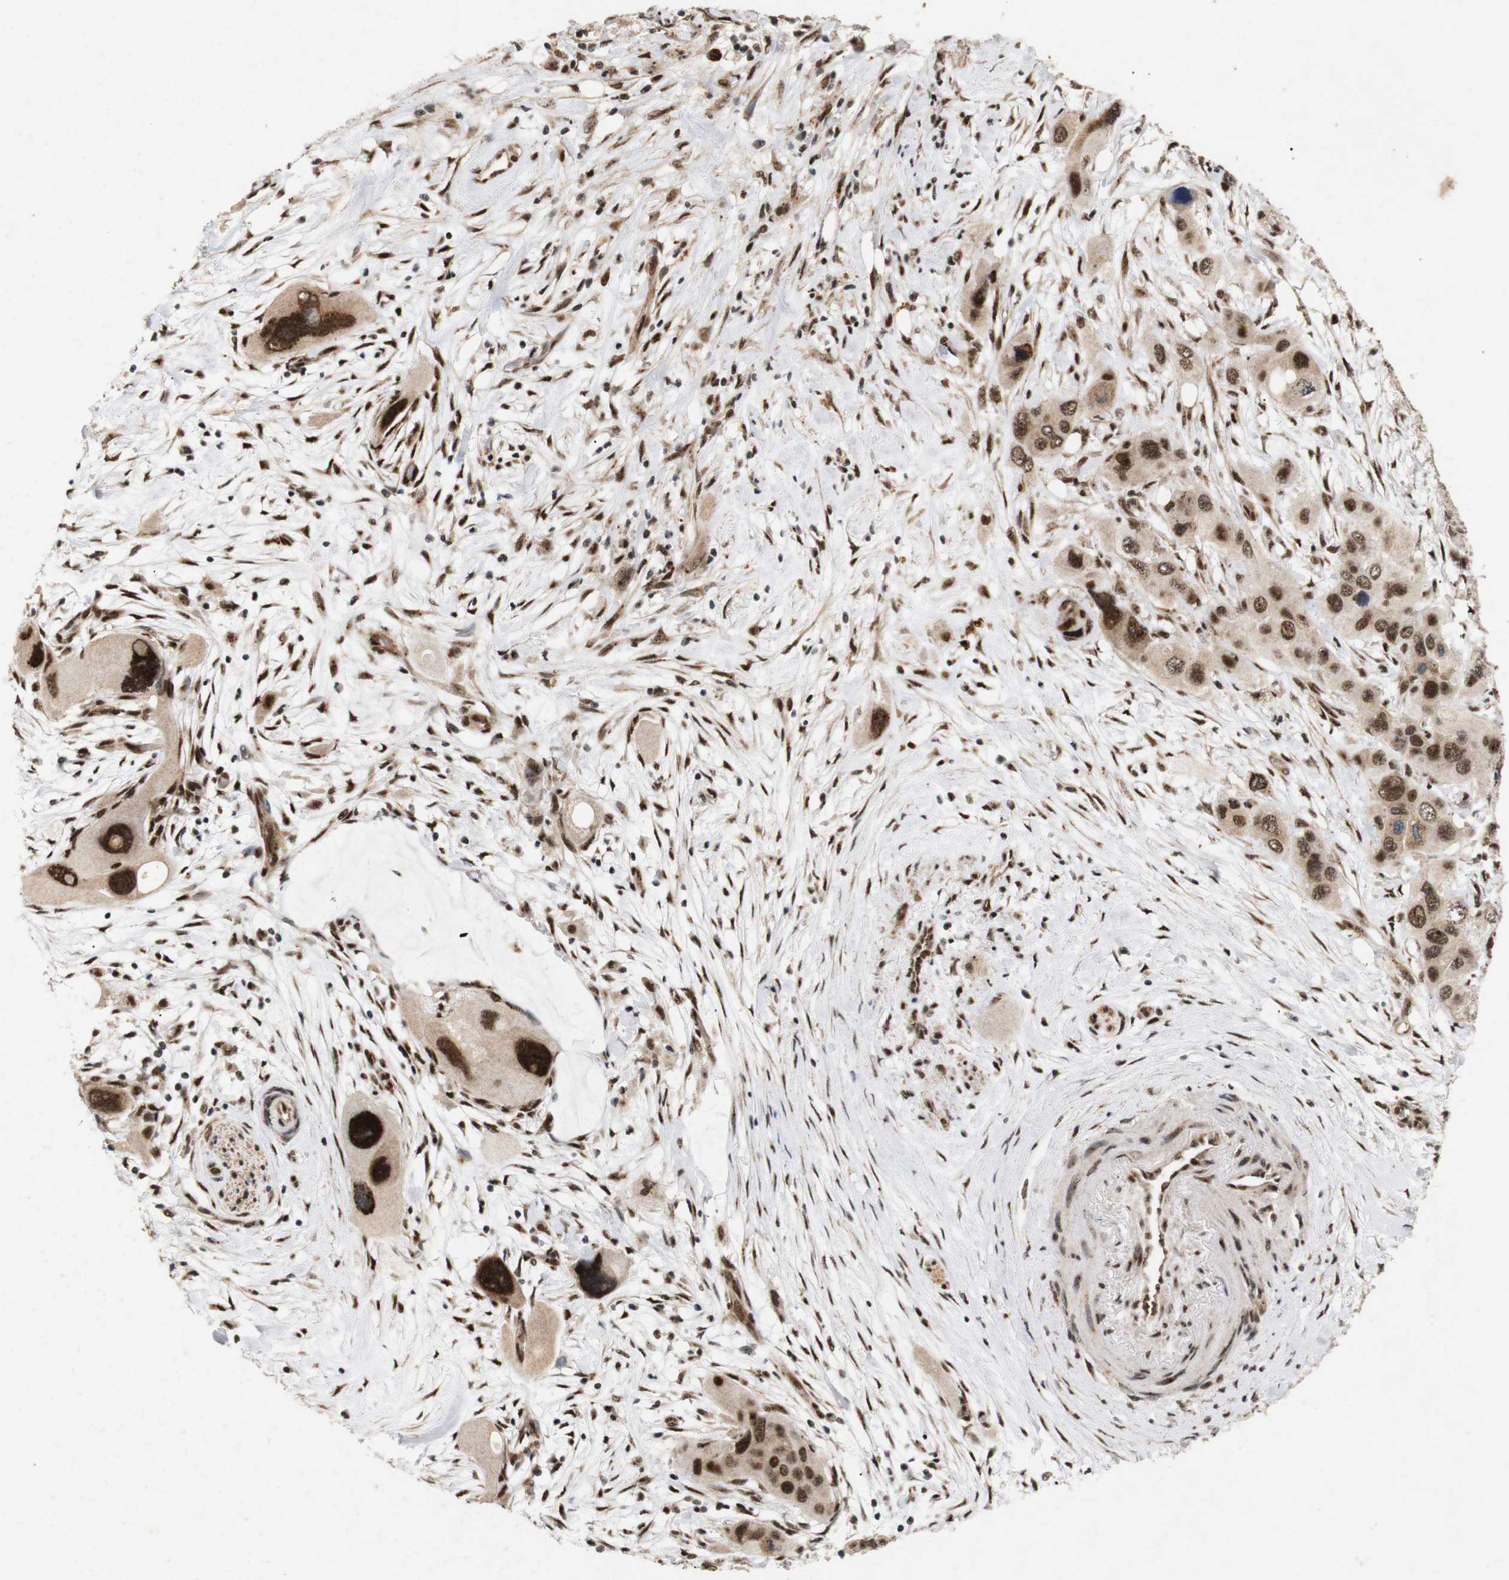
{"staining": {"intensity": "strong", "quantity": ">75%", "location": "cytoplasmic/membranous,nuclear"}, "tissue": "pancreatic cancer", "cell_type": "Tumor cells", "image_type": "cancer", "snomed": [{"axis": "morphology", "description": "Adenocarcinoma, NOS"}, {"axis": "topography", "description": "Pancreas"}], "caption": "Pancreatic cancer (adenocarcinoma) tissue reveals strong cytoplasmic/membranous and nuclear positivity in approximately >75% of tumor cells (DAB IHC with brightfield microscopy, high magnification).", "gene": "PYM1", "patient": {"sex": "male", "age": 73}}